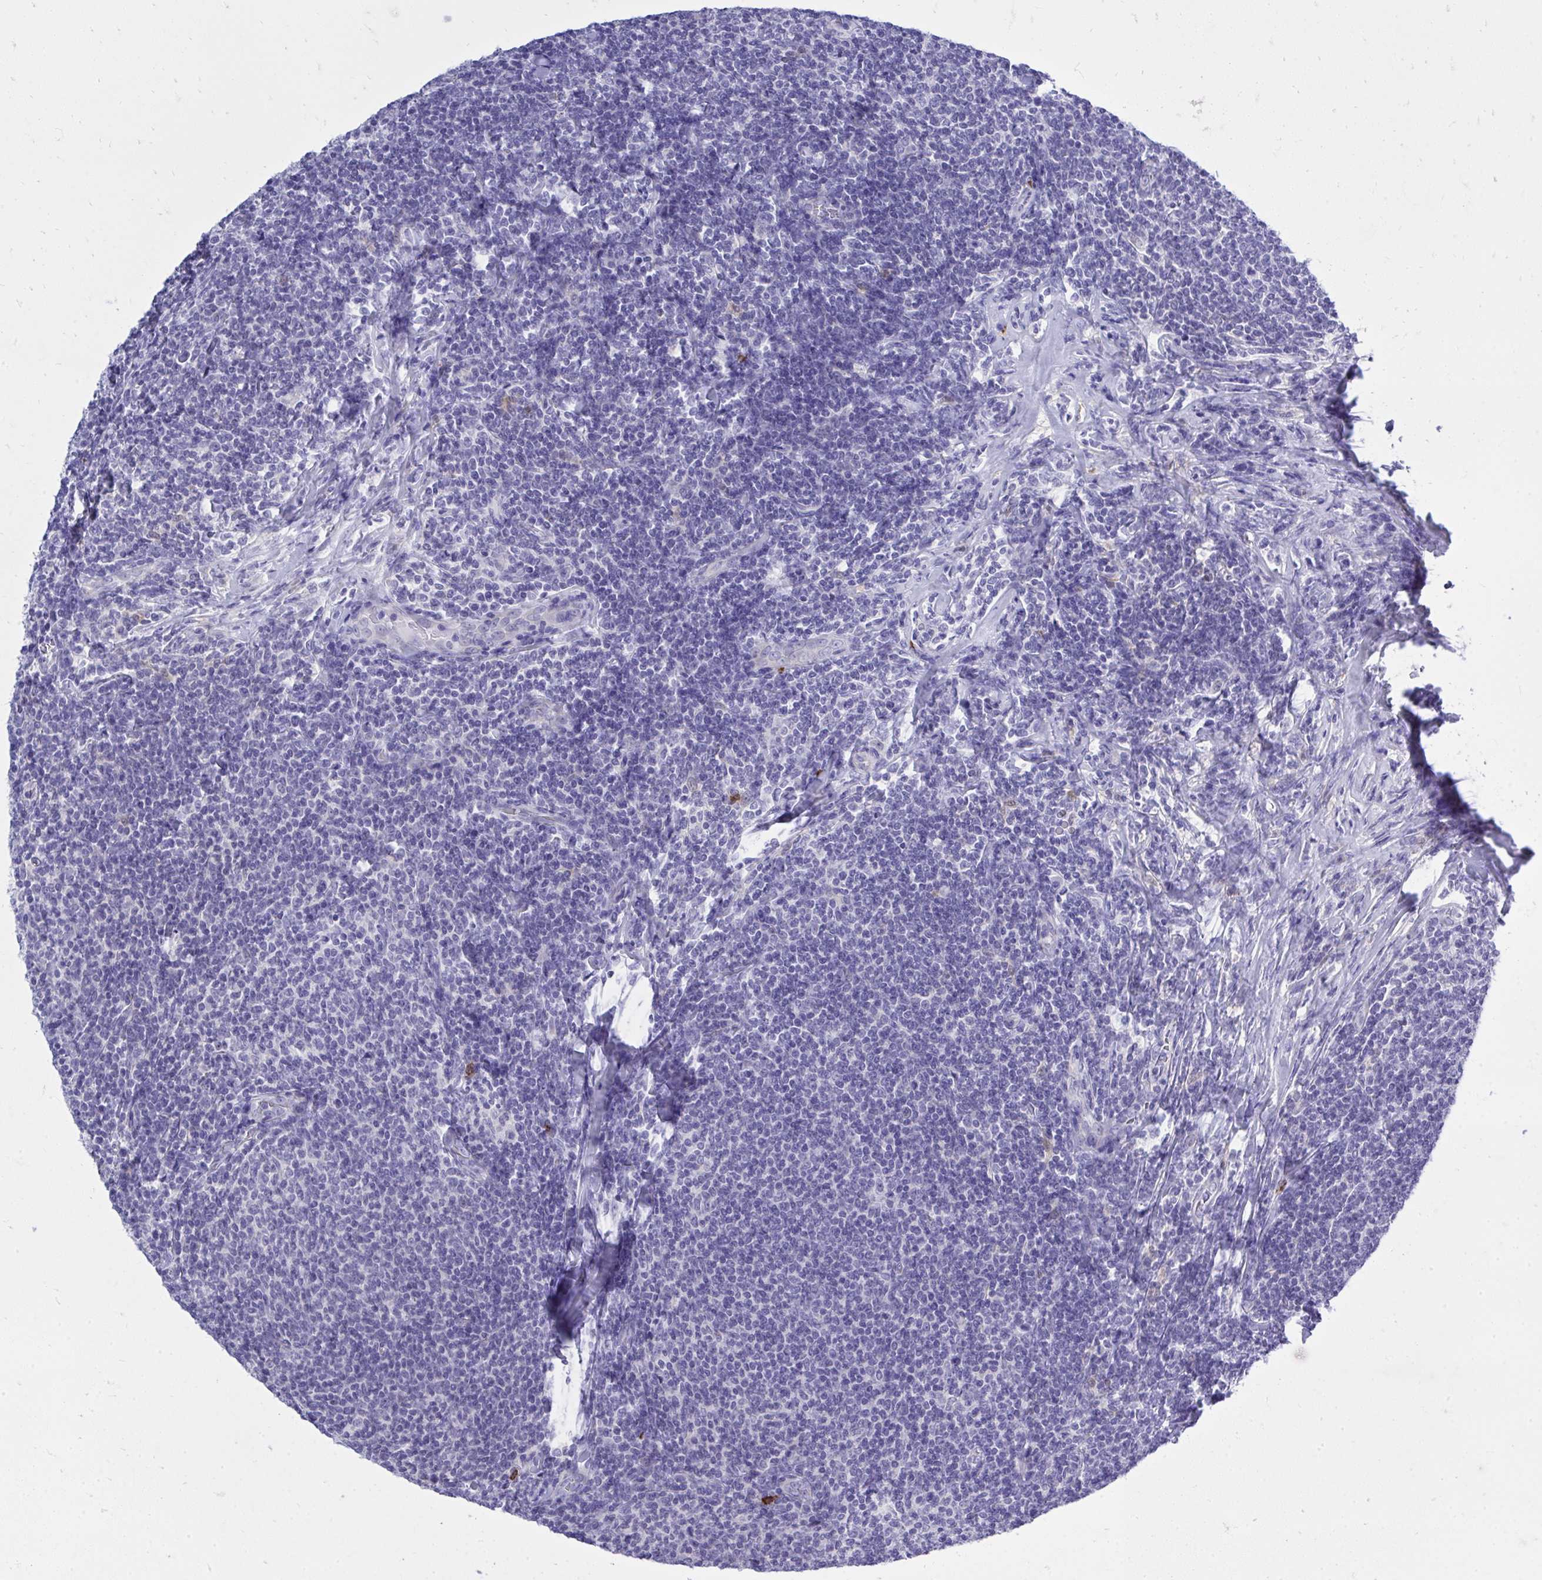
{"staining": {"intensity": "negative", "quantity": "none", "location": "none"}, "tissue": "lymphoma", "cell_type": "Tumor cells", "image_type": "cancer", "snomed": [{"axis": "morphology", "description": "Malignant lymphoma, non-Hodgkin's type, Low grade"}, {"axis": "topography", "description": "Lymph node"}], "caption": "A photomicrograph of low-grade malignant lymphoma, non-Hodgkin's type stained for a protein demonstrates no brown staining in tumor cells.", "gene": "PSD", "patient": {"sex": "male", "age": 52}}